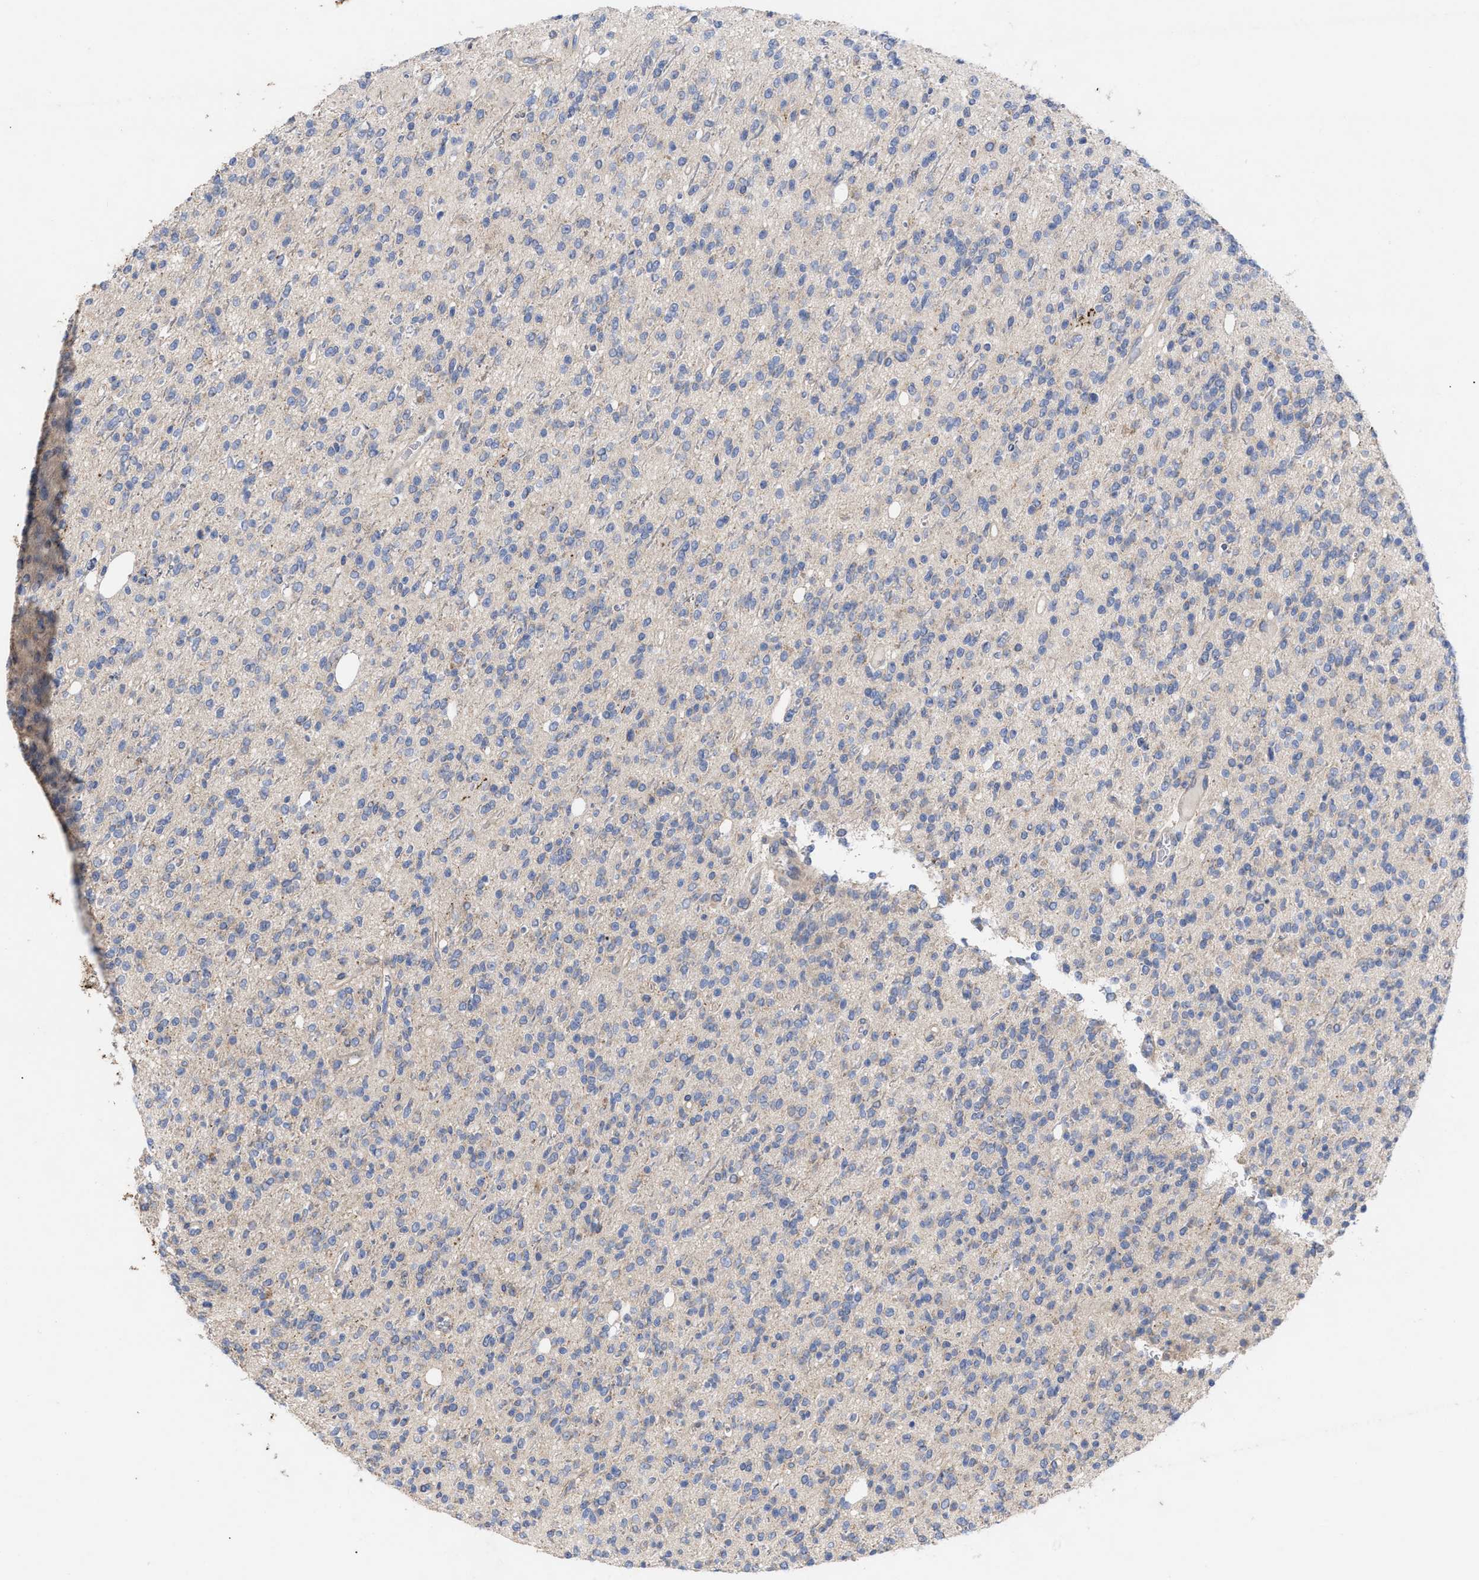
{"staining": {"intensity": "negative", "quantity": "none", "location": "none"}, "tissue": "glioma", "cell_type": "Tumor cells", "image_type": "cancer", "snomed": [{"axis": "morphology", "description": "Glioma, malignant, High grade"}, {"axis": "topography", "description": "Brain"}], "caption": "The IHC photomicrograph has no significant expression in tumor cells of glioma tissue. (Stains: DAB IHC with hematoxylin counter stain, Microscopy: brightfield microscopy at high magnification).", "gene": "VIP", "patient": {"sex": "male", "age": 34}}